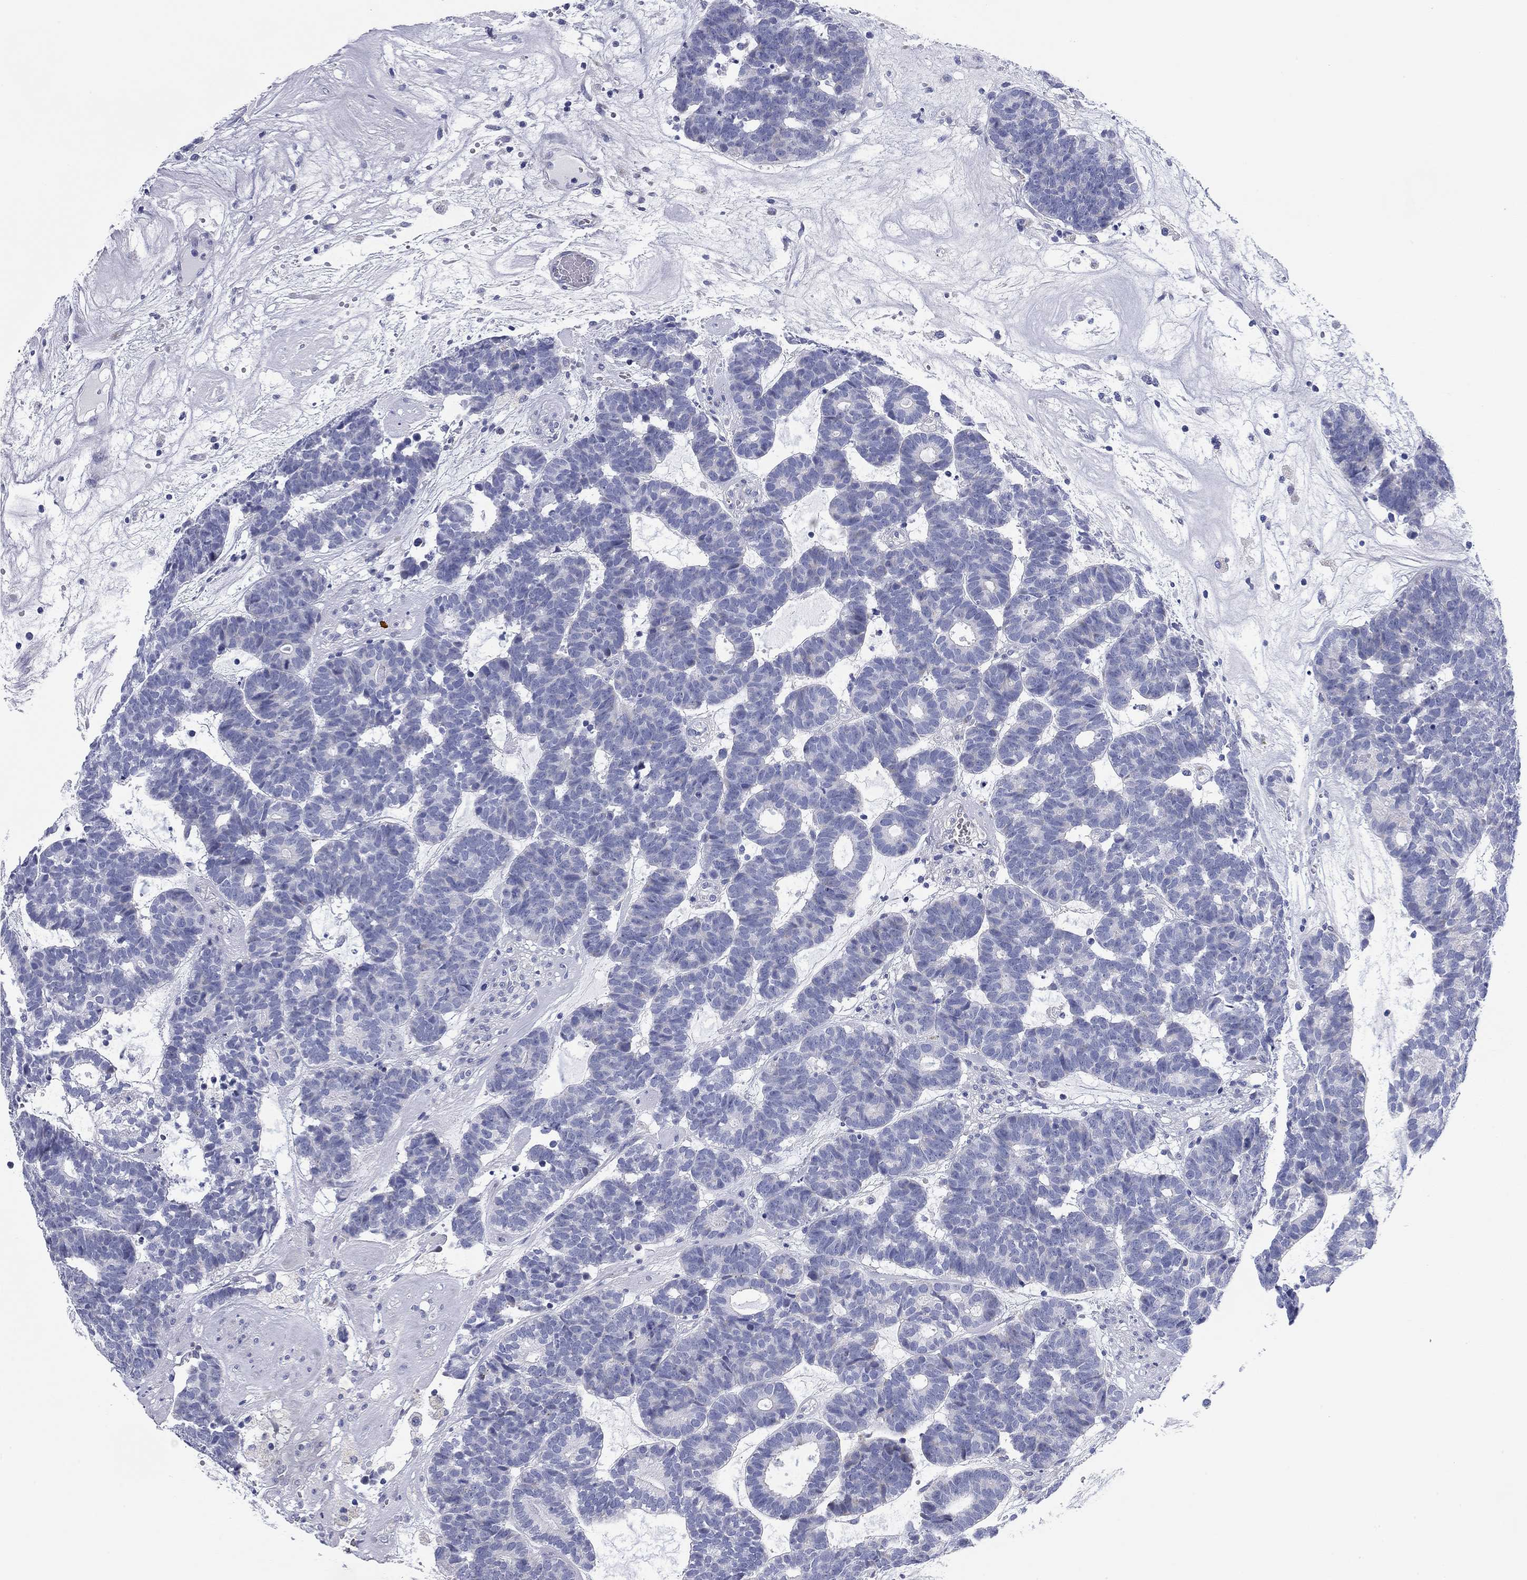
{"staining": {"intensity": "negative", "quantity": "none", "location": "none"}, "tissue": "head and neck cancer", "cell_type": "Tumor cells", "image_type": "cancer", "snomed": [{"axis": "morphology", "description": "Adenocarcinoma, NOS"}, {"axis": "topography", "description": "Head-Neck"}], "caption": "High power microscopy histopathology image of an immunohistochemistry histopathology image of head and neck cancer, revealing no significant positivity in tumor cells. The staining was performed using DAB (3,3'-diaminobenzidine) to visualize the protein expression in brown, while the nuclei were stained in blue with hematoxylin (Magnification: 20x).", "gene": "CHI3L2", "patient": {"sex": "female", "age": 81}}